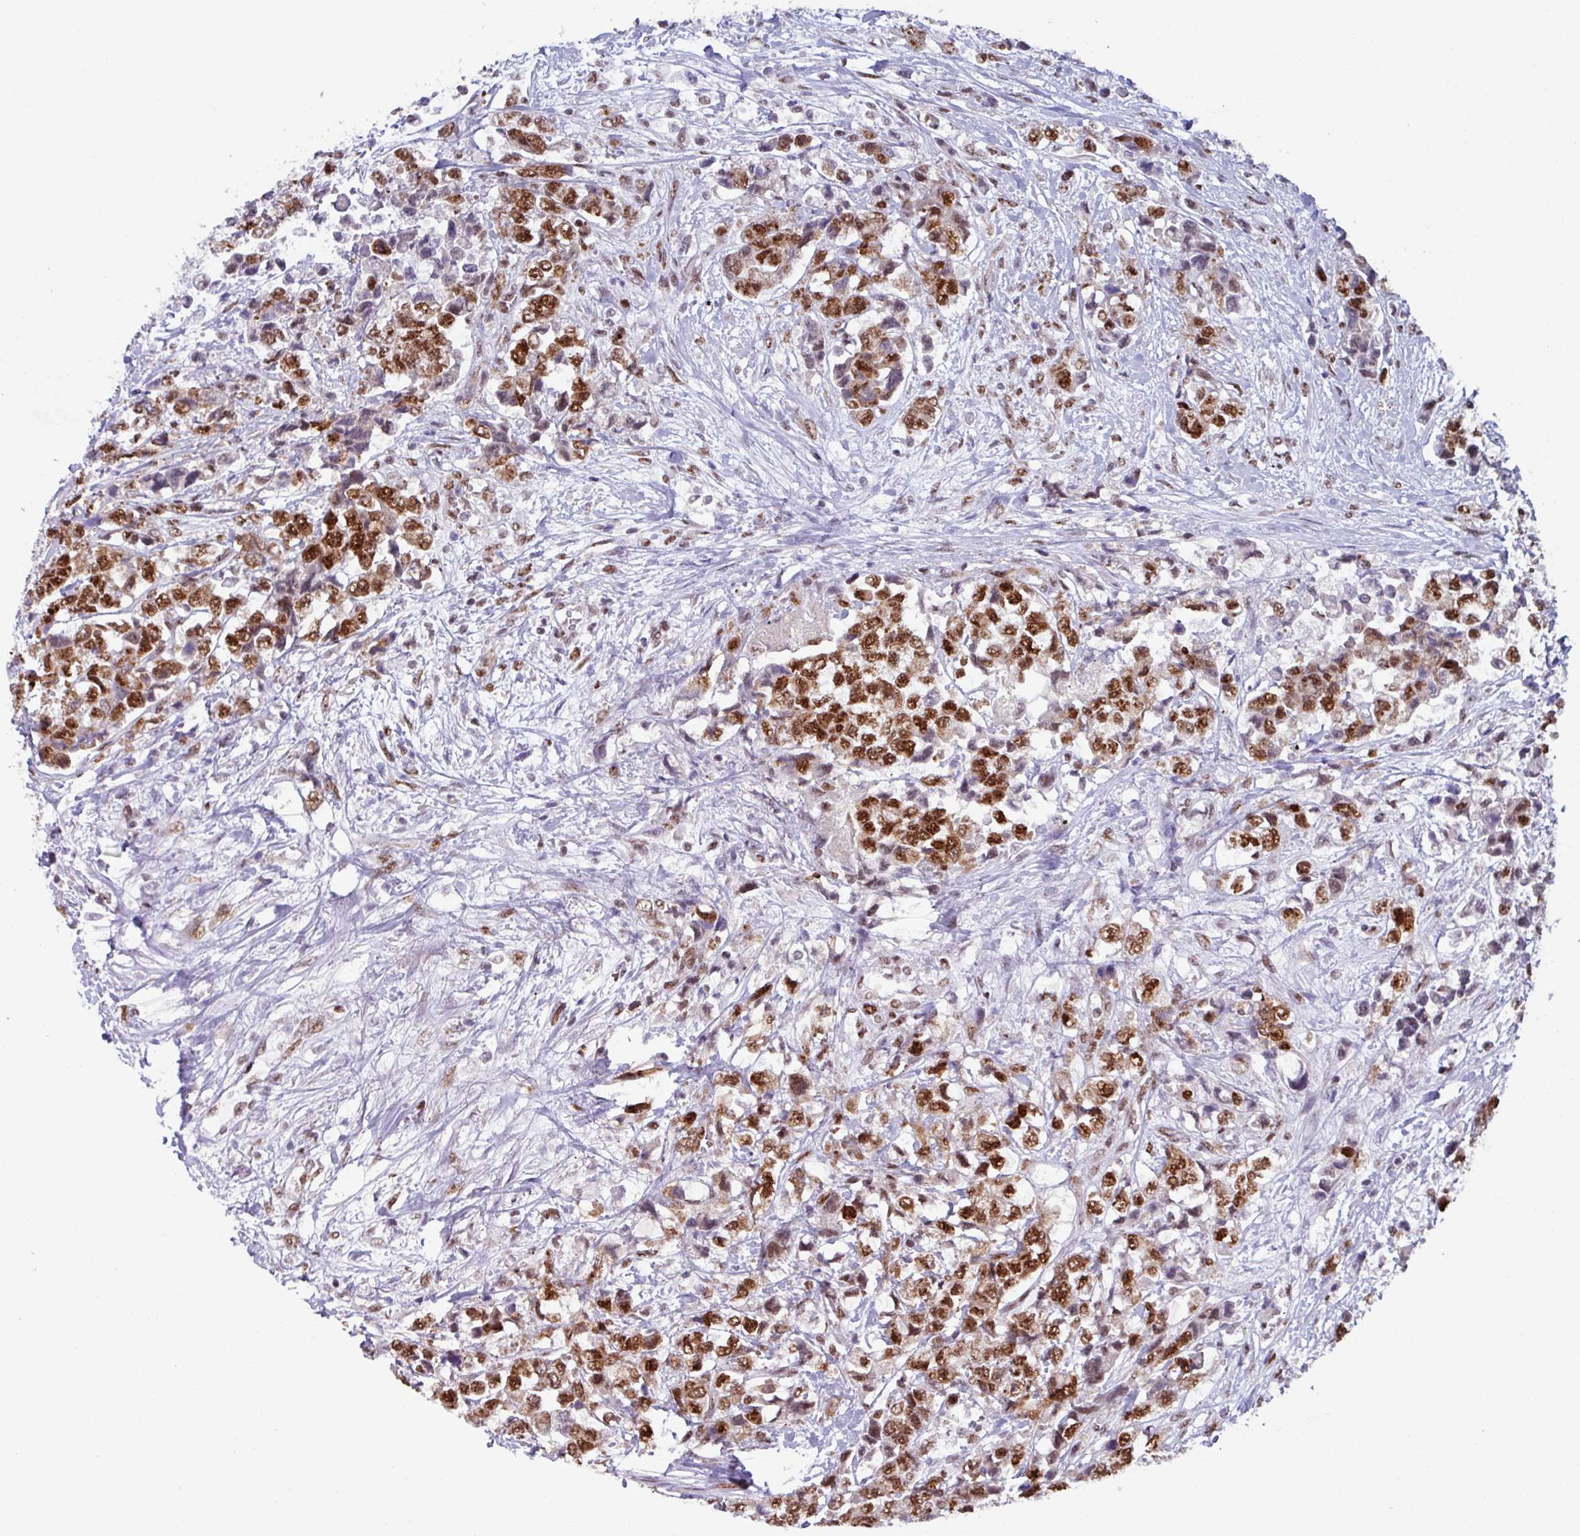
{"staining": {"intensity": "moderate", "quantity": ">75%", "location": "cytoplasmic/membranous,nuclear"}, "tissue": "urothelial cancer", "cell_type": "Tumor cells", "image_type": "cancer", "snomed": [{"axis": "morphology", "description": "Urothelial carcinoma, High grade"}, {"axis": "topography", "description": "Urinary bladder"}], "caption": "Tumor cells reveal moderate cytoplasmic/membranous and nuclear positivity in about >75% of cells in urothelial carcinoma (high-grade). The protein is shown in brown color, while the nuclei are stained blue.", "gene": "PUF60", "patient": {"sex": "female", "age": 78}}